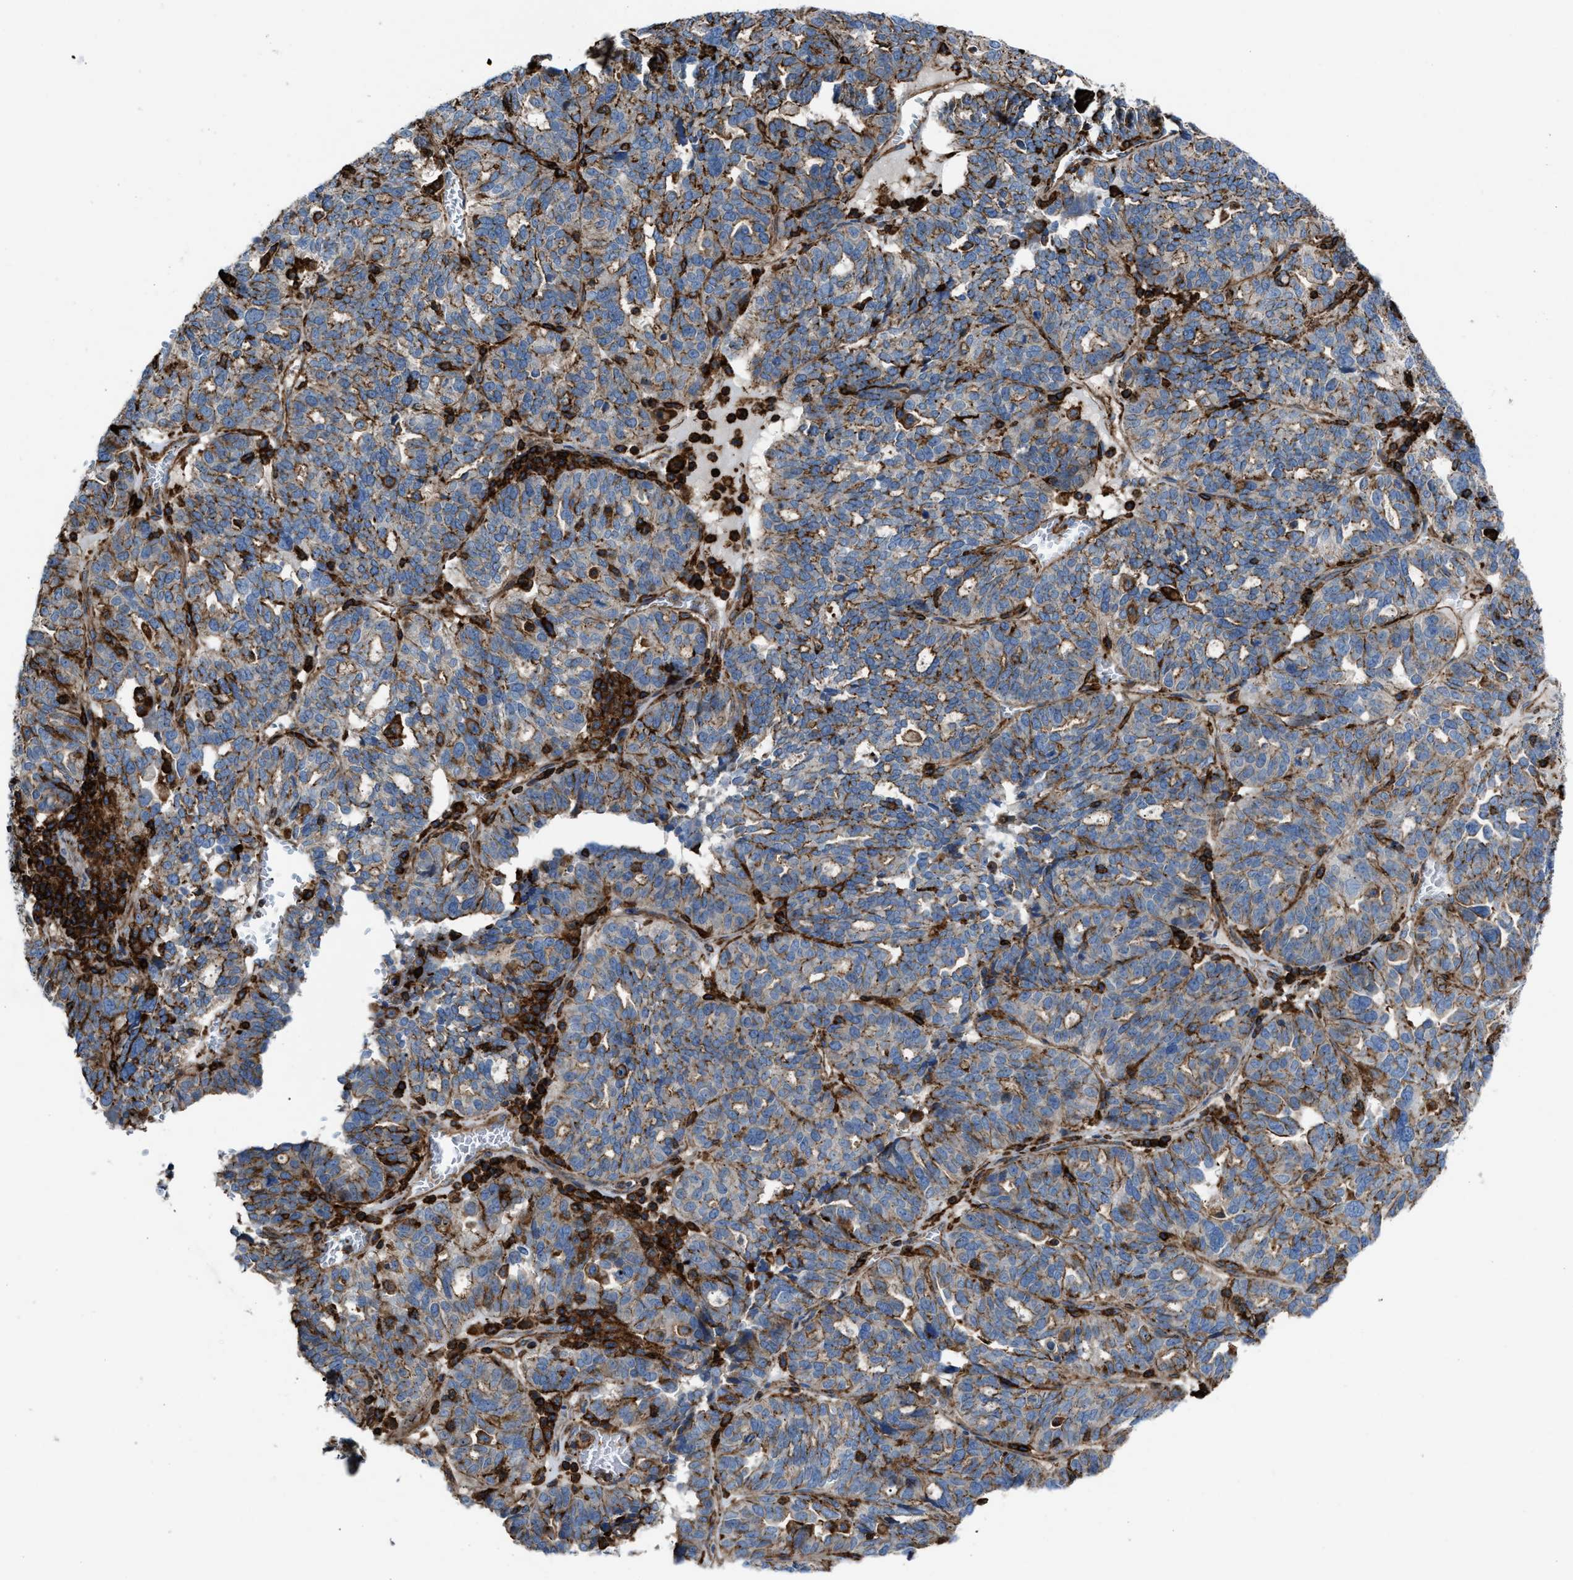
{"staining": {"intensity": "moderate", "quantity": "25%-75%", "location": "cytoplasmic/membranous"}, "tissue": "ovarian cancer", "cell_type": "Tumor cells", "image_type": "cancer", "snomed": [{"axis": "morphology", "description": "Cystadenocarcinoma, serous, NOS"}, {"axis": "topography", "description": "Ovary"}], "caption": "Immunohistochemistry (IHC) of serous cystadenocarcinoma (ovarian) reveals medium levels of moderate cytoplasmic/membranous staining in approximately 25%-75% of tumor cells.", "gene": "AGPAT2", "patient": {"sex": "female", "age": 59}}